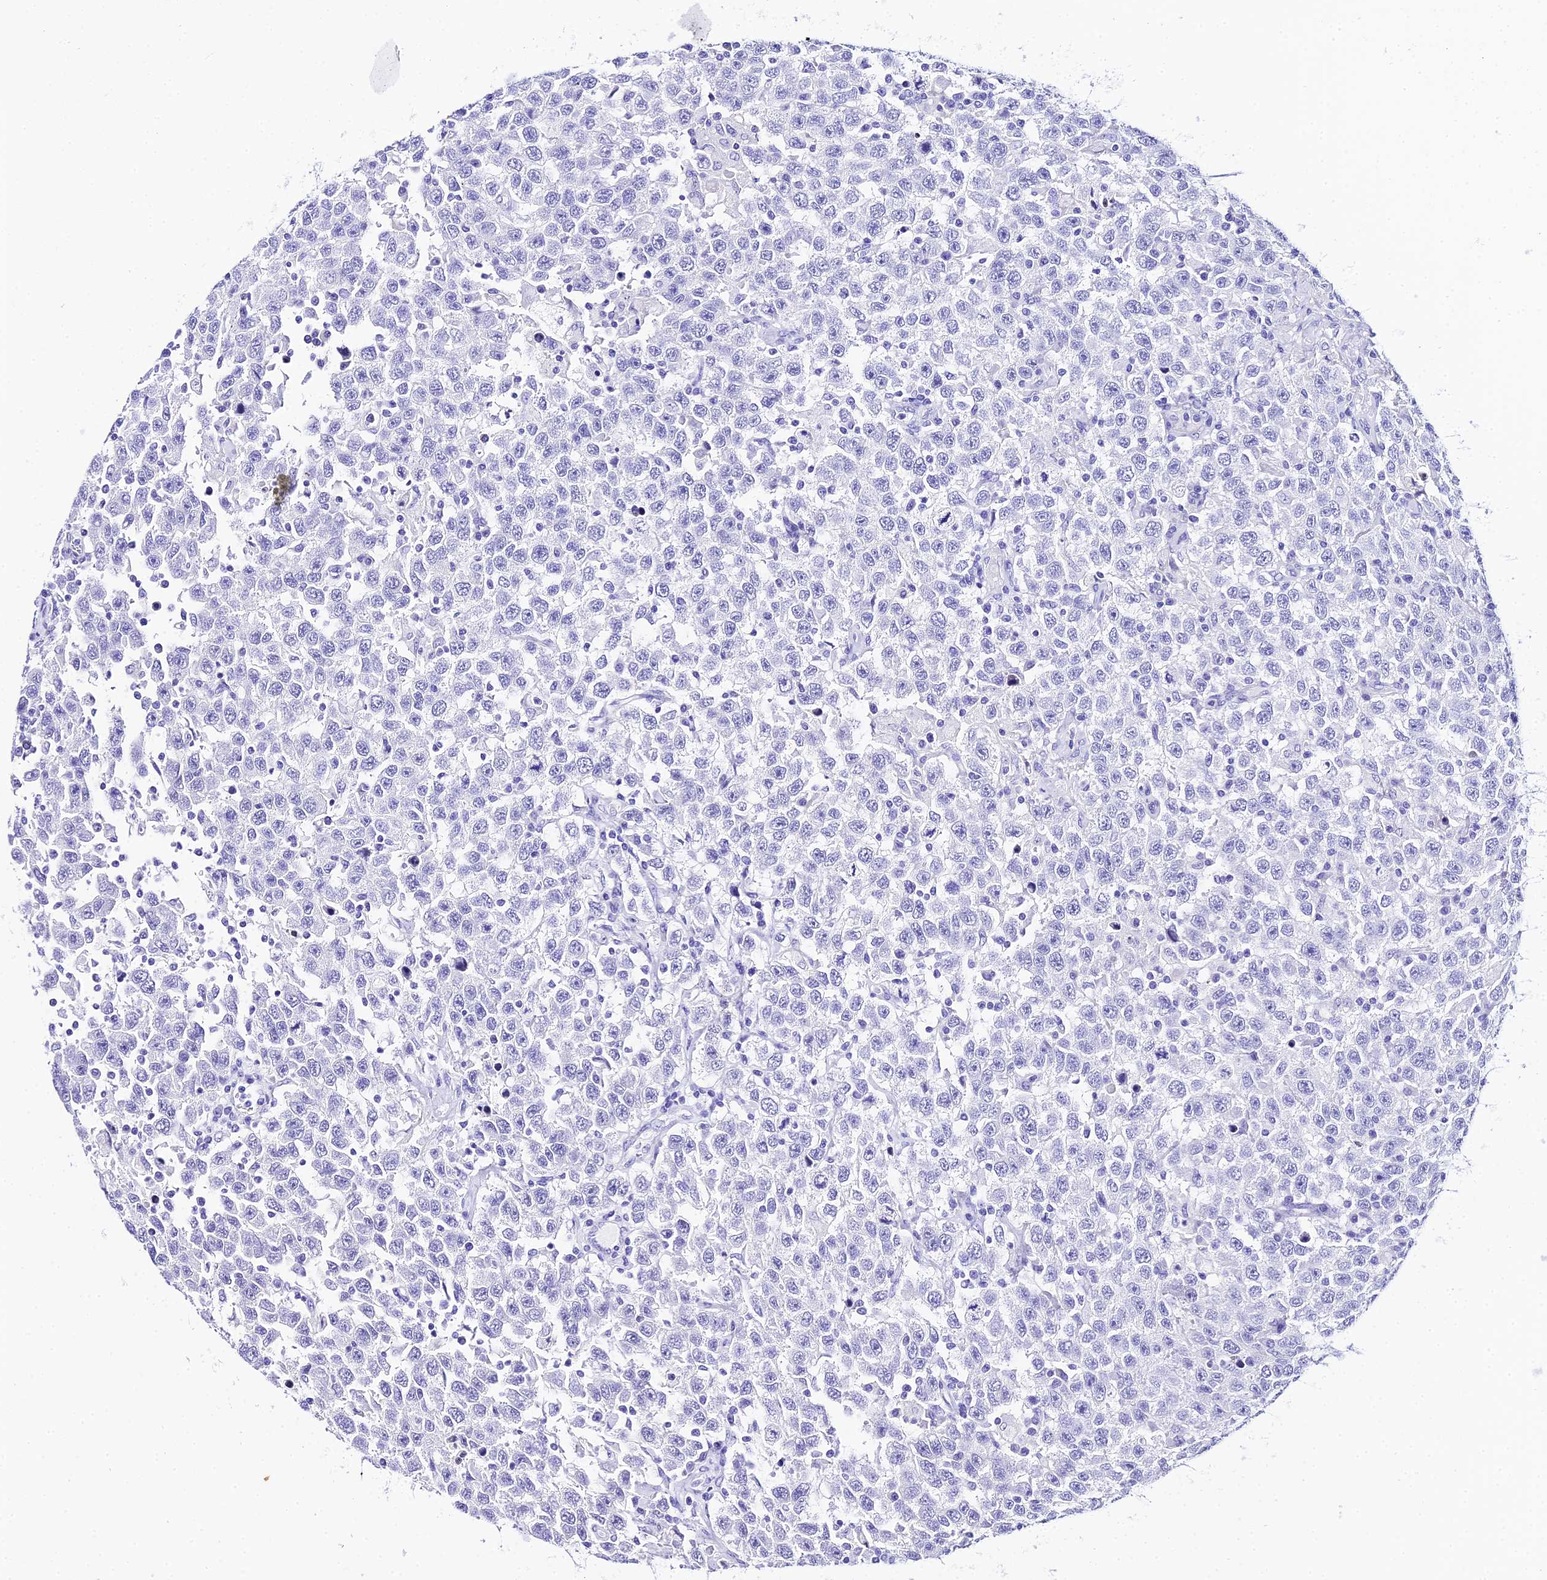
{"staining": {"intensity": "negative", "quantity": "none", "location": "none"}, "tissue": "testis cancer", "cell_type": "Tumor cells", "image_type": "cancer", "snomed": [{"axis": "morphology", "description": "Seminoma, NOS"}, {"axis": "topography", "description": "Testis"}], "caption": "The immunohistochemistry histopathology image has no significant positivity in tumor cells of seminoma (testis) tissue.", "gene": "TRMT44", "patient": {"sex": "male", "age": 41}}